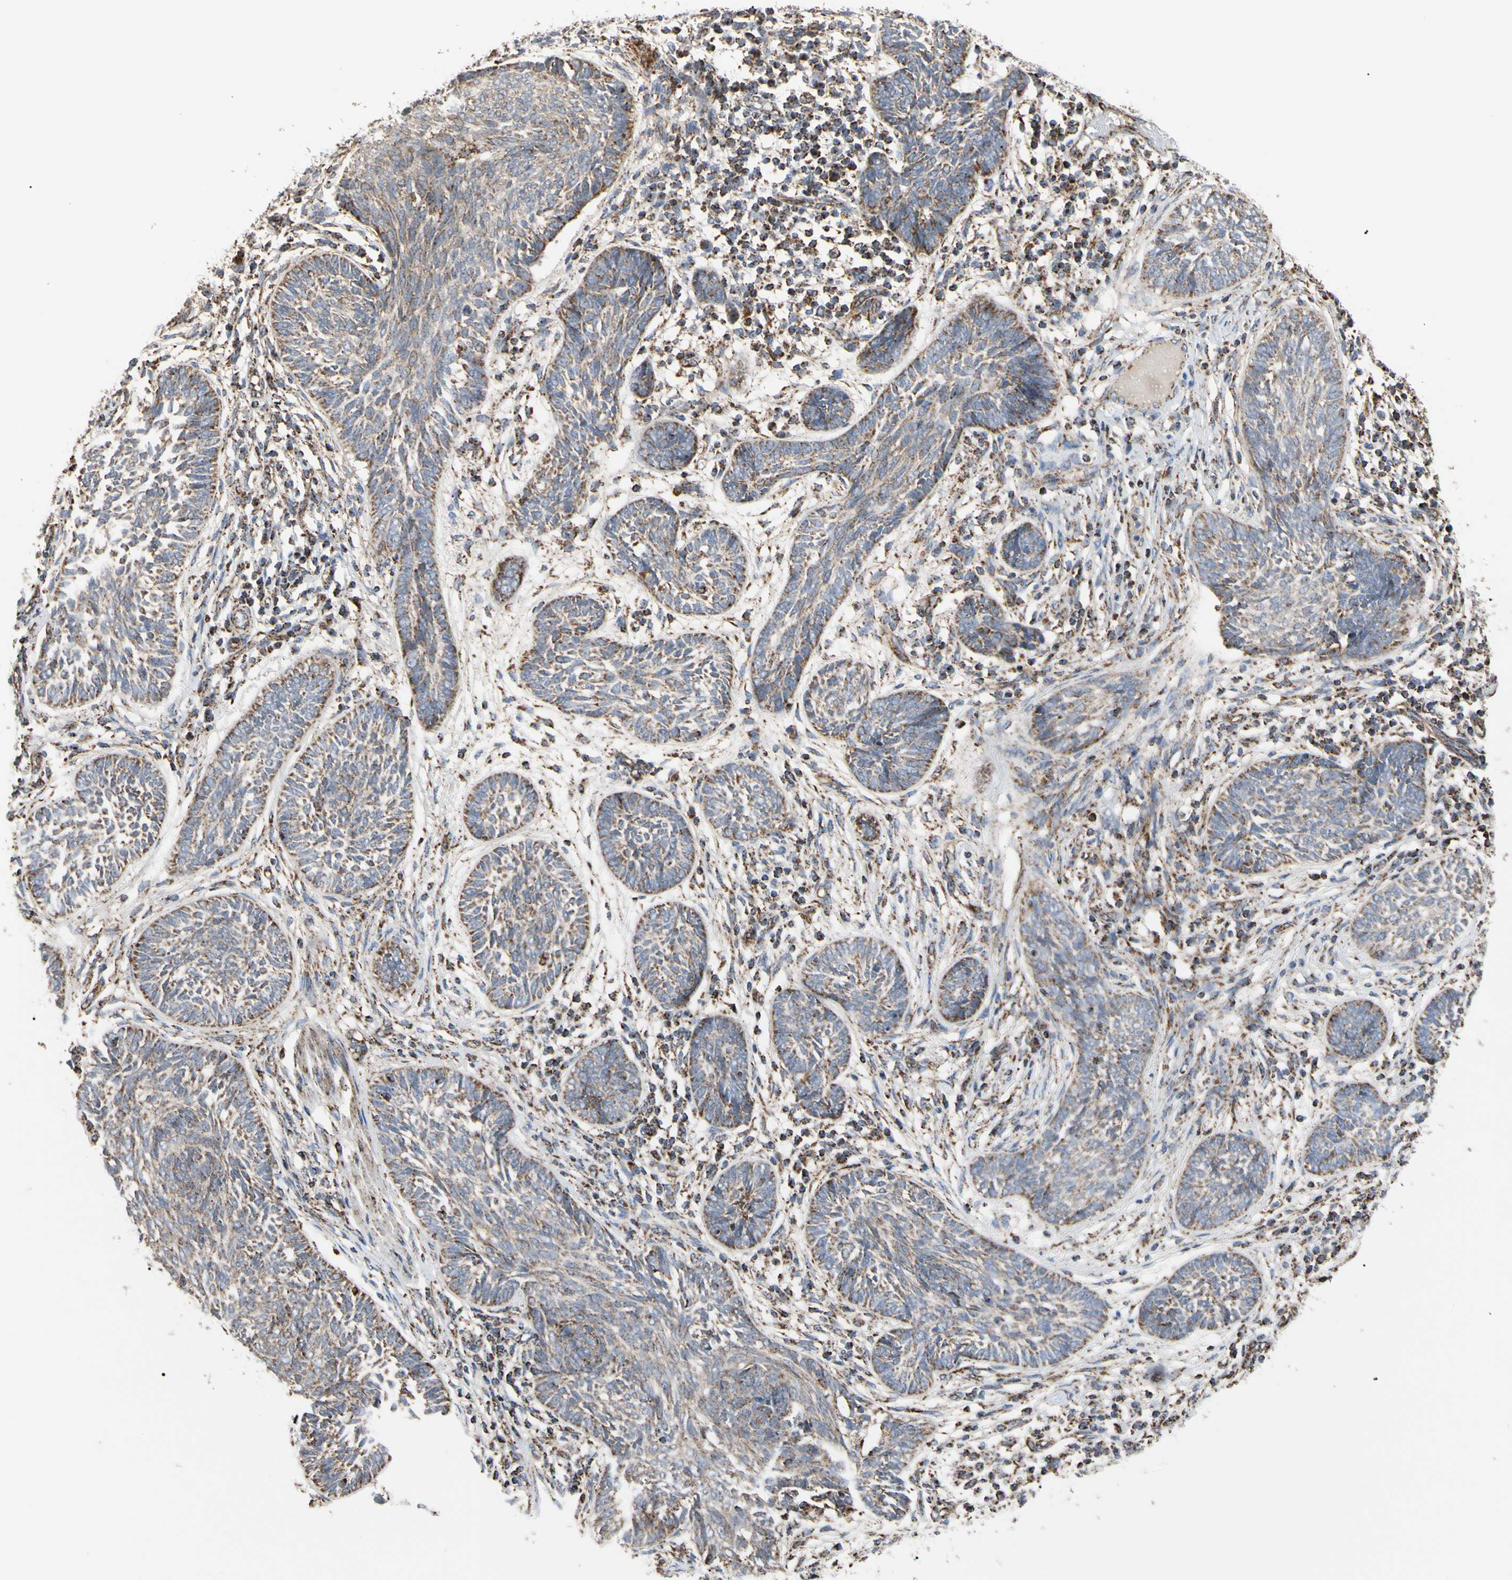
{"staining": {"intensity": "moderate", "quantity": ">75%", "location": "cytoplasmic/membranous"}, "tissue": "skin cancer", "cell_type": "Tumor cells", "image_type": "cancer", "snomed": [{"axis": "morphology", "description": "Papilloma, NOS"}, {"axis": "morphology", "description": "Basal cell carcinoma"}, {"axis": "topography", "description": "Skin"}], "caption": "Immunohistochemical staining of skin cancer (basal cell carcinoma) reveals medium levels of moderate cytoplasmic/membranous expression in approximately >75% of tumor cells.", "gene": "FAM110B", "patient": {"sex": "male", "age": 87}}